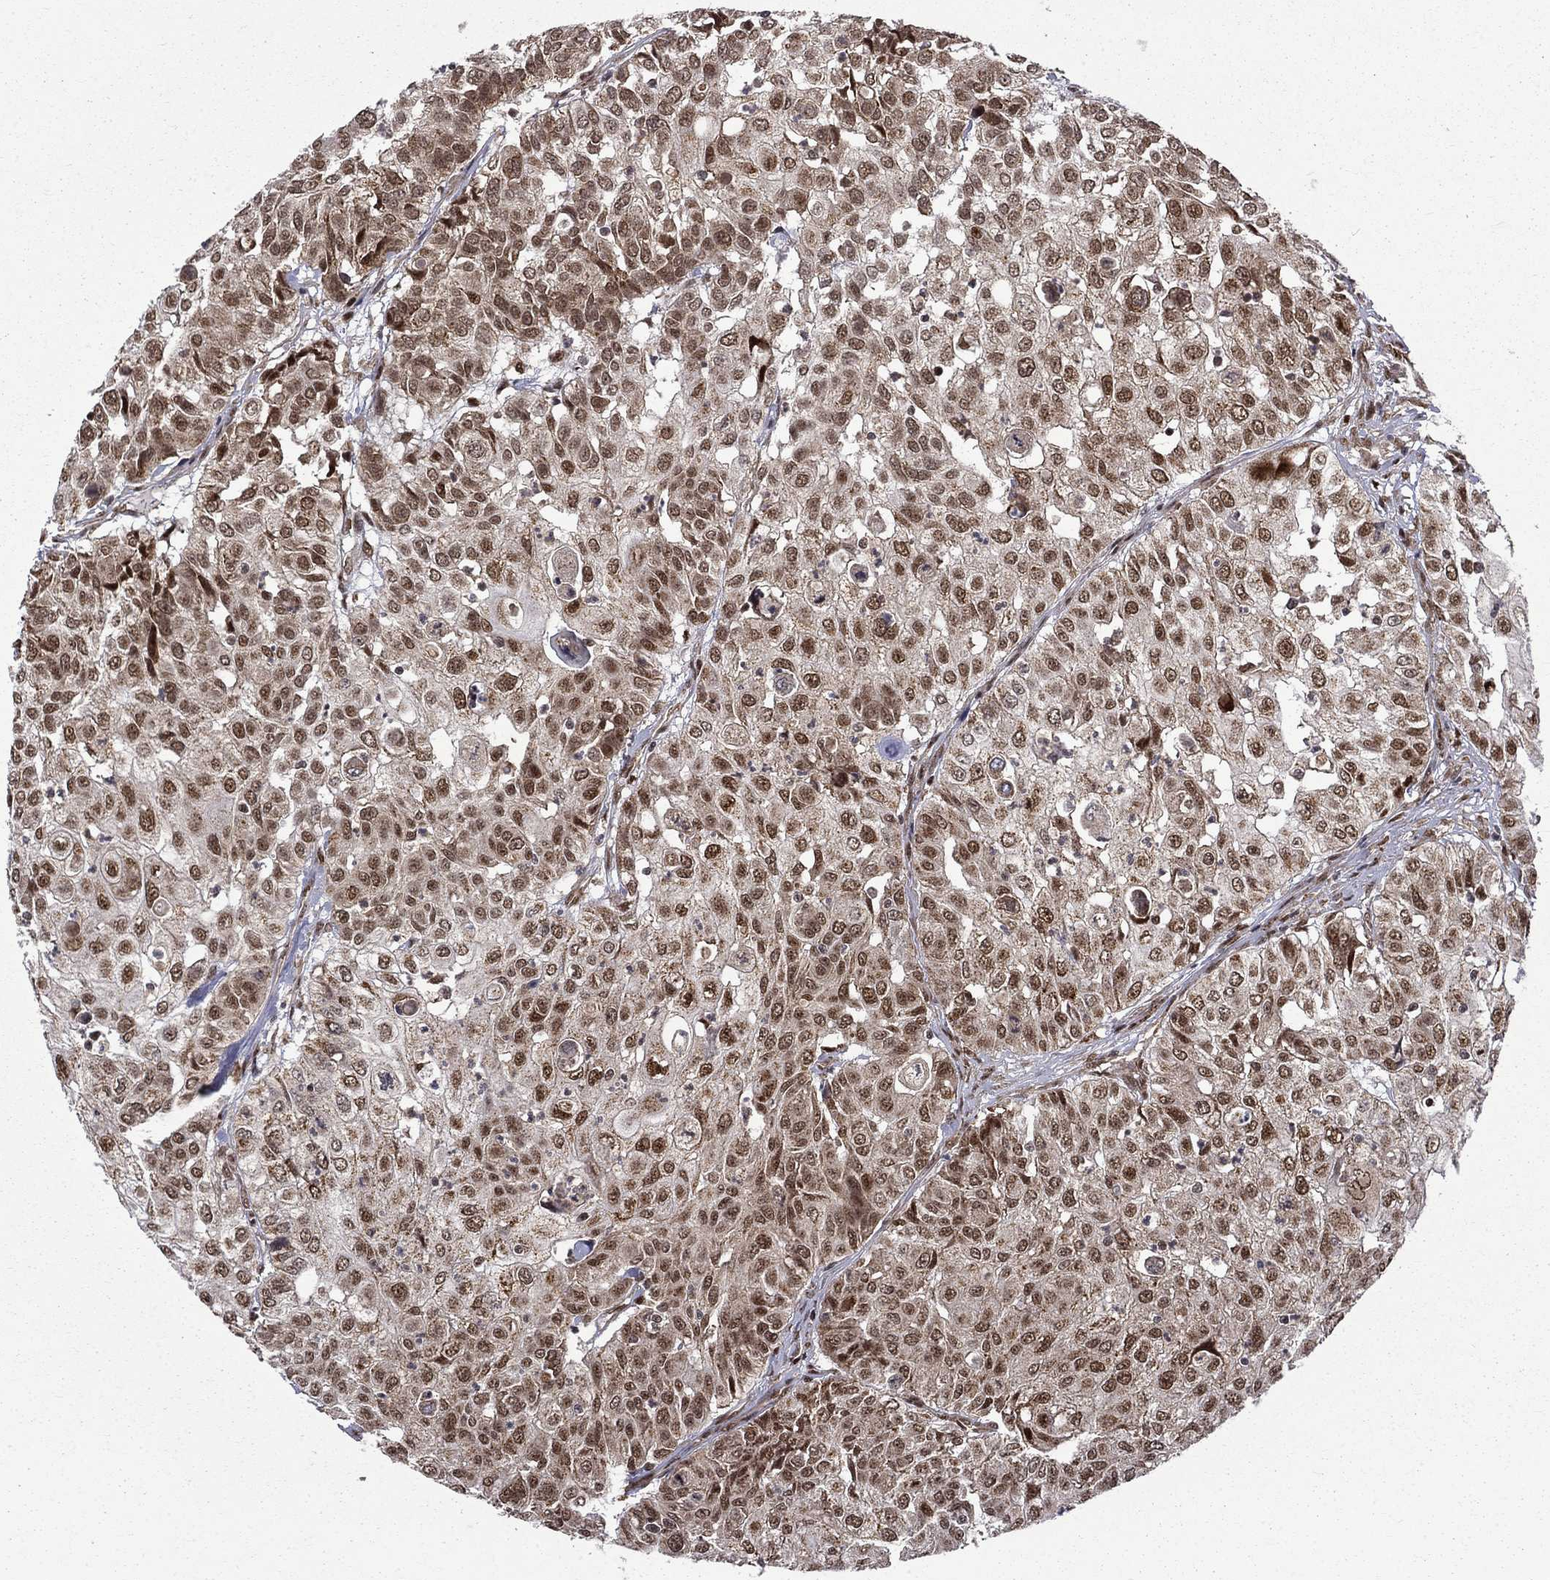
{"staining": {"intensity": "moderate", "quantity": "25%-75%", "location": "nuclear"}, "tissue": "urothelial cancer", "cell_type": "Tumor cells", "image_type": "cancer", "snomed": [{"axis": "morphology", "description": "Urothelial carcinoma, High grade"}, {"axis": "topography", "description": "Urinary bladder"}], "caption": "Immunohistochemistry (IHC) of human urothelial cancer exhibits medium levels of moderate nuclear positivity in approximately 25%-75% of tumor cells. (DAB IHC, brown staining for protein, blue staining for nuclei).", "gene": "KPNA3", "patient": {"sex": "female", "age": 79}}